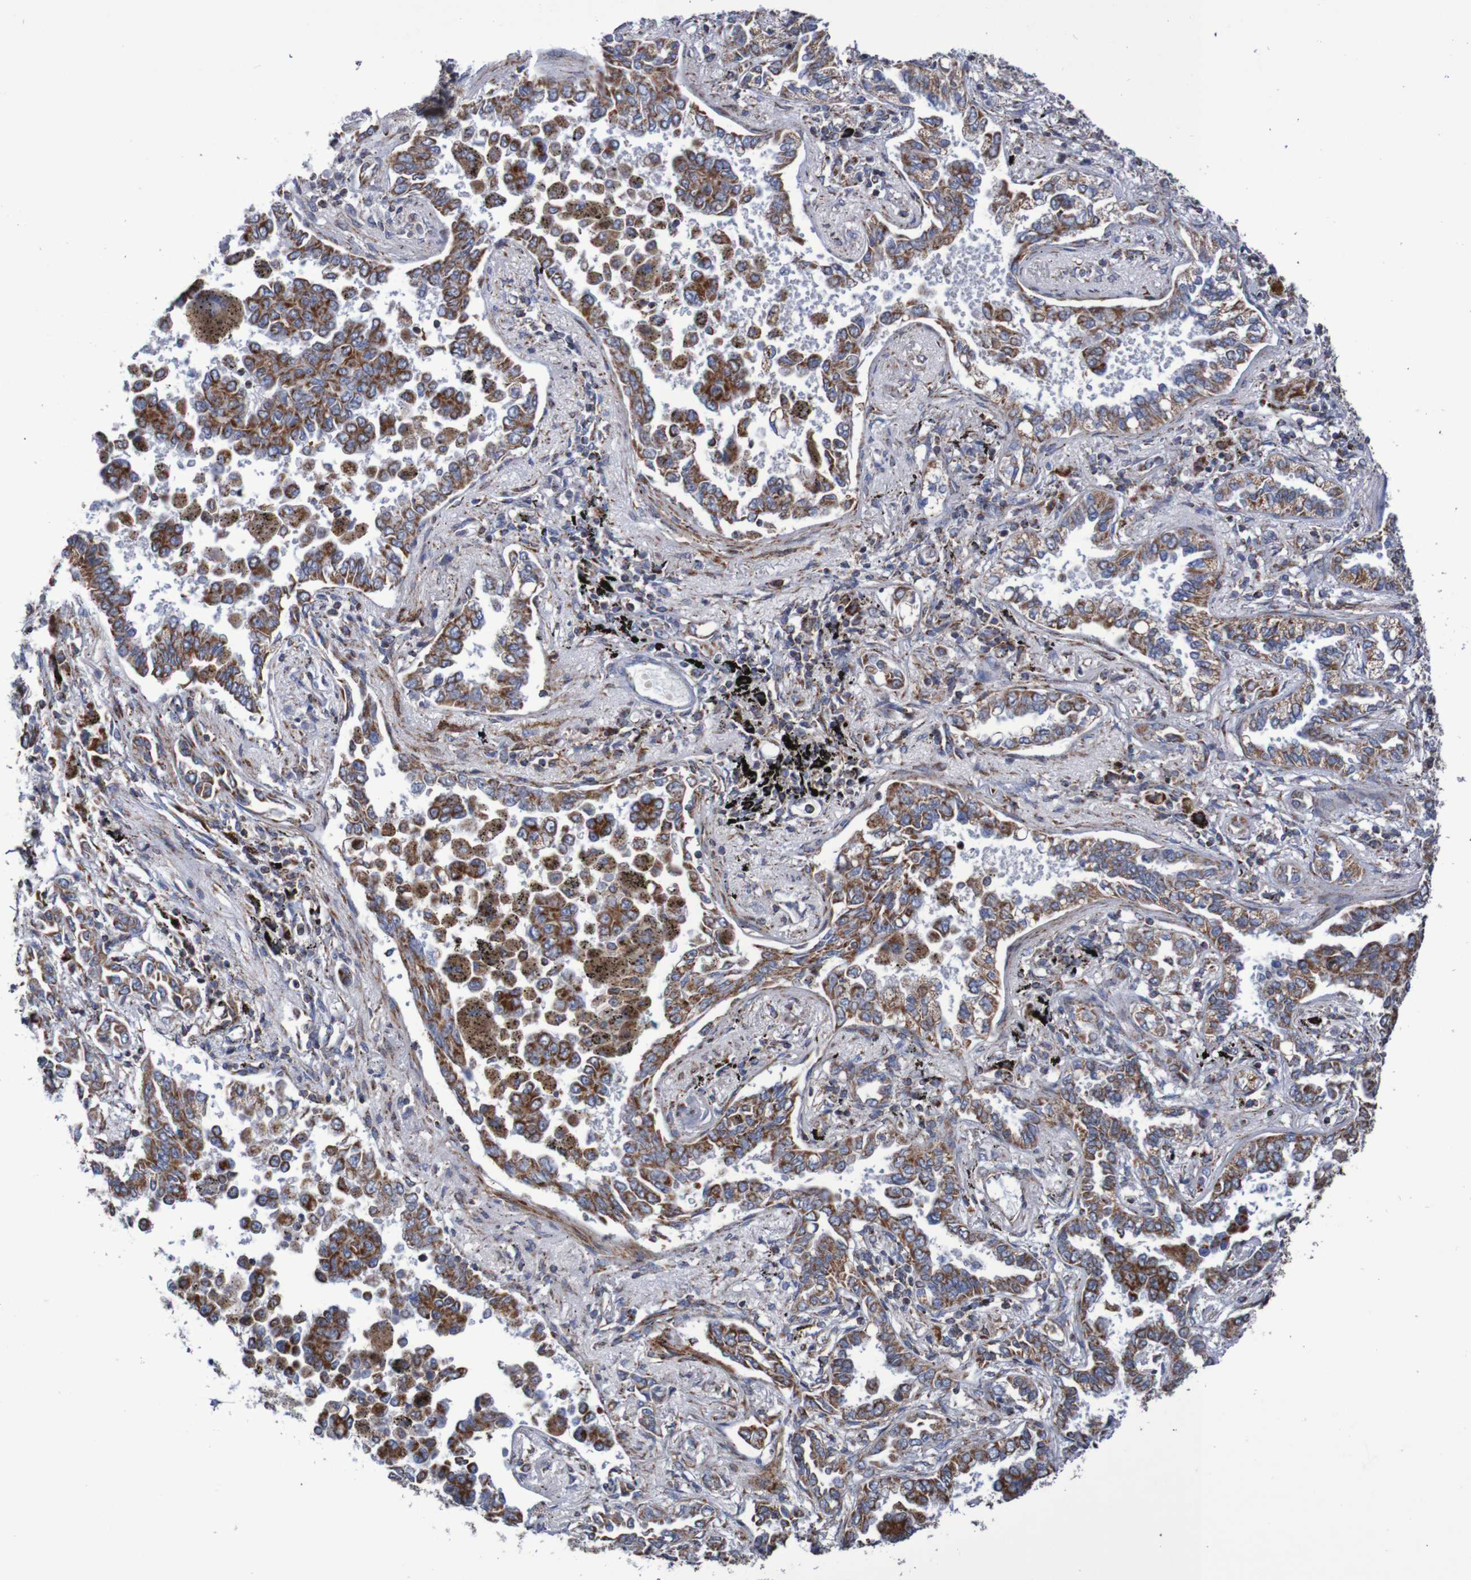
{"staining": {"intensity": "strong", "quantity": ">75%", "location": "cytoplasmic/membranous"}, "tissue": "lung cancer", "cell_type": "Tumor cells", "image_type": "cancer", "snomed": [{"axis": "morphology", "description": "Normal tissue, NOS"}, {"axis": "morphology", "description": "Adenocarcinoma, NOS"}, {"axis": "topography", "description": "Lung"}], "caption": "Immunohistochemistry (IHC) of human lung cancer demonstrates high levels of strong cytoplasmic/membranous staining in approximately >75% of tumor cells. Using DAB (brown) and hematoxylin (blue) stains, captured at high magnification using brightfield microscopy.", "gene": "MMEL1", "patient": {"sex": "male", "age": 59}}